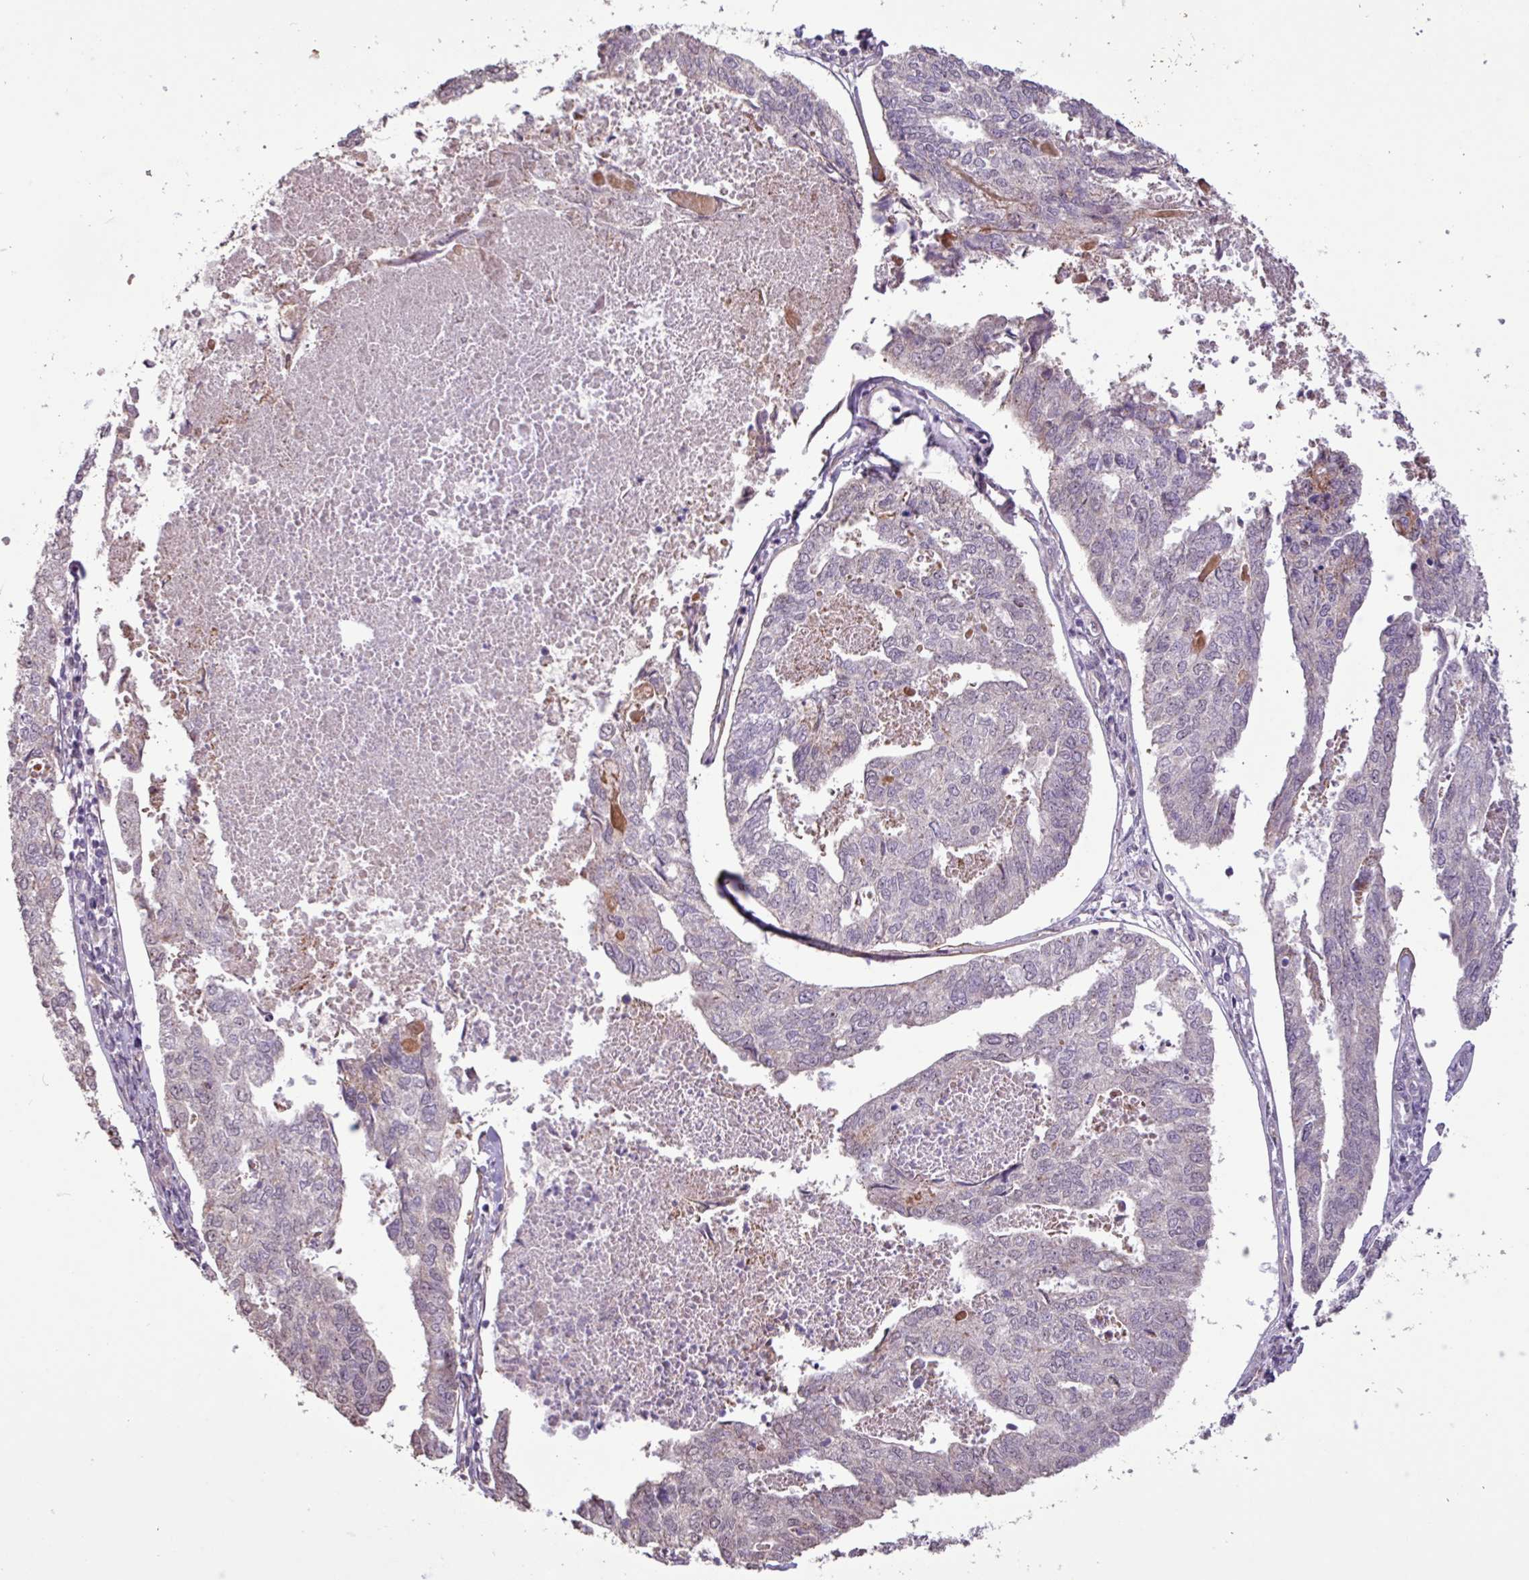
{"staining": {"intensity": "negative", "quantity": "none", "location": "none"}, "tissue": "endometrial cancer", "cell_type": "Tumor cells", "image_type": "cancer", "snomed": [{"axis": "morphology", "description": "Adenocarcinoma, NOS"}, {"axis": "topography", "description": "Endometrium"}], "caption": "Image shows no significant protein expression in tumor cells of endometrial adenocarcinoma. Nuclei are stained in blue.", "gene": "L3MBTL3", "patient": {"sex": "female", "age": 73}}